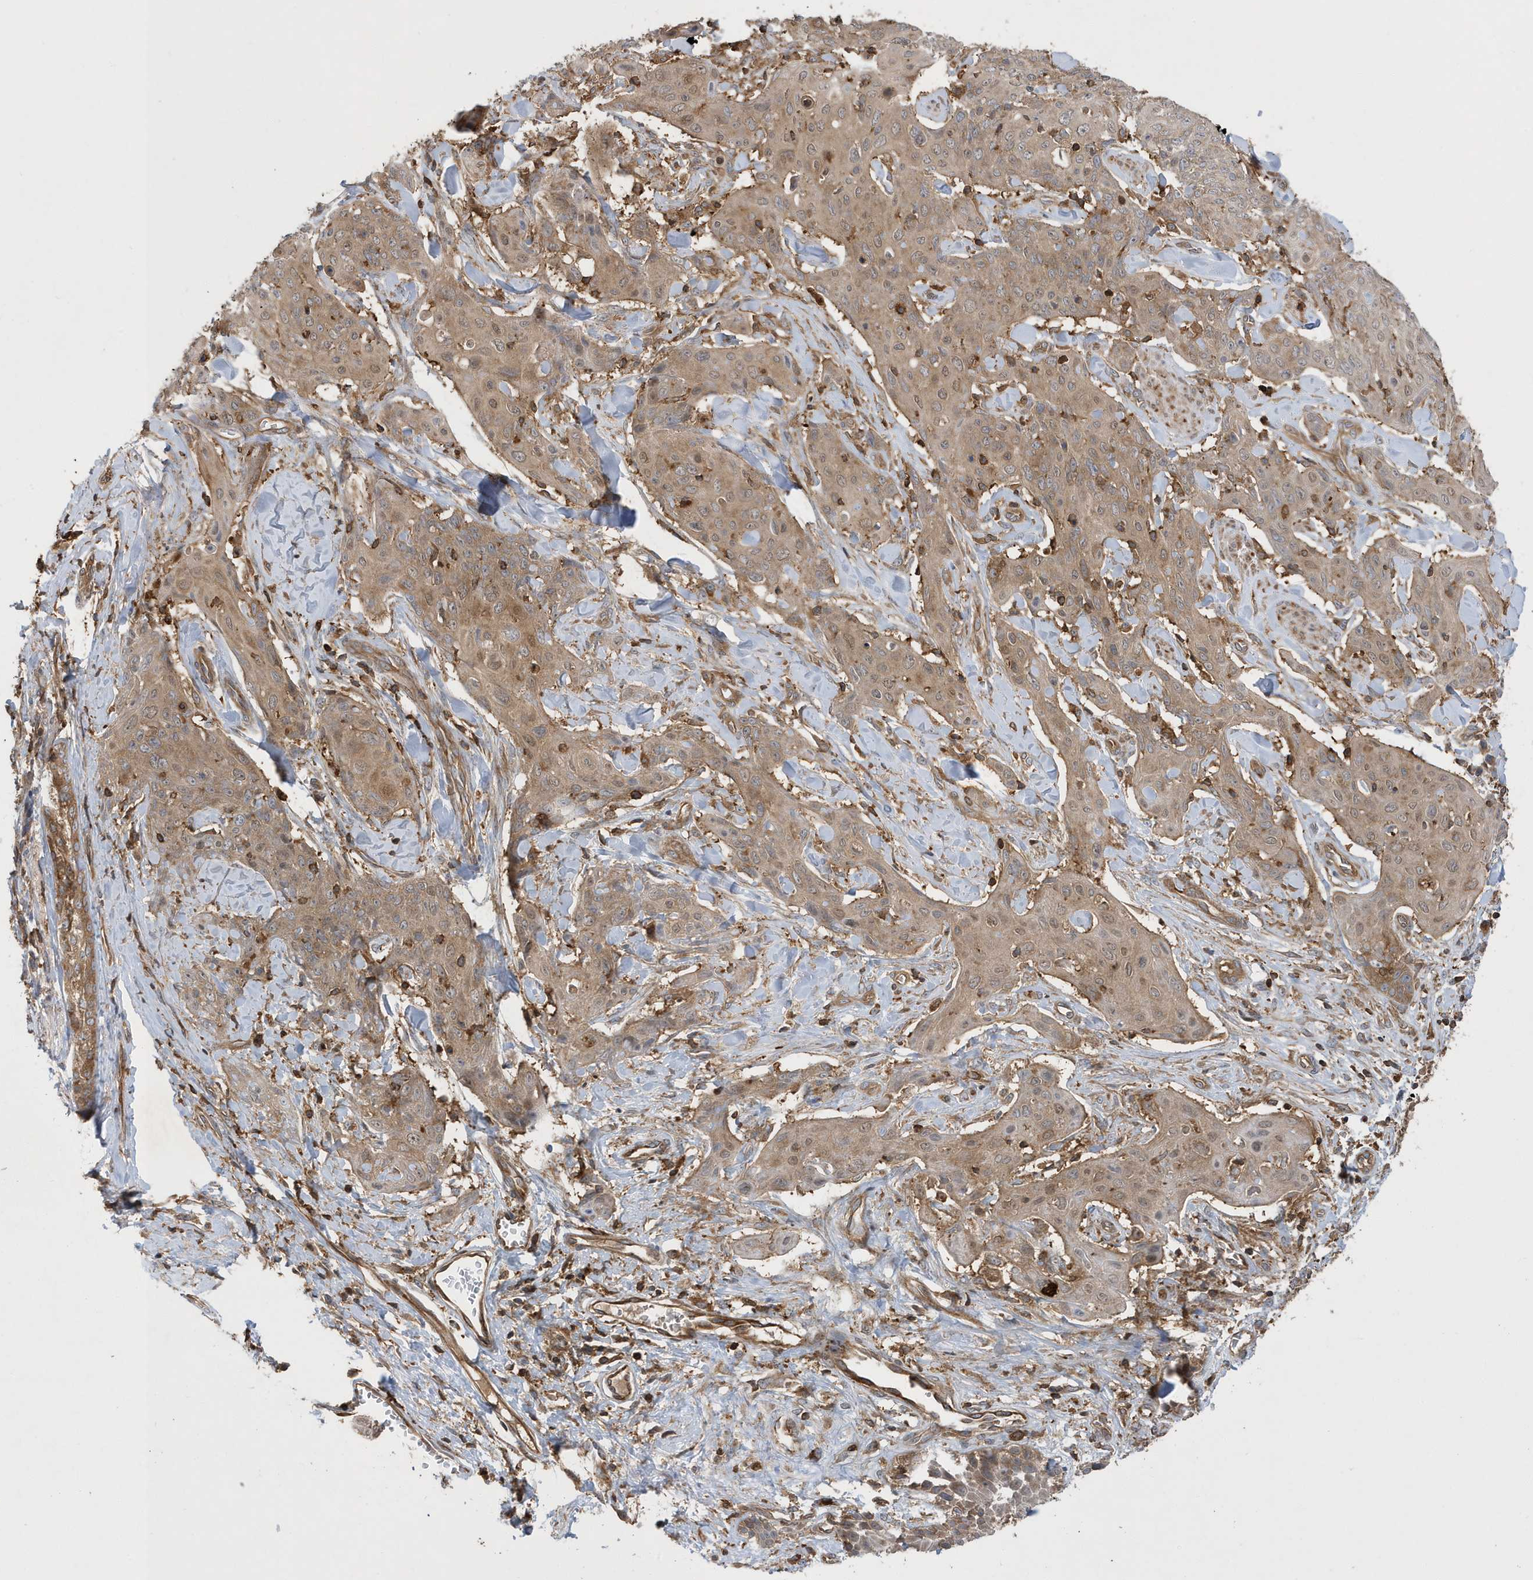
{"staining": {"intensity": "weak", "quantity": ">75%", "location": "cytoplasmic/membranous"}, "tissue": "skin cancer", "cell_type": "Tumor cells", "image_type": "cancer", "snomed": [{"axis": "morphology", "description": "Squamous cell carcinoma, NOS"}, {"axis": "topography", "description": "Skin"}, {"axis": "topography", "description": "Vulva"}], "caption": "This image displays skin cancer stained with immunohistochemistry (IHC) to label a protein in brown. The cytoplasmic/membranous of tumor cells show weak positivity for the protein. Nuclei are counter-stained blue.", "gene": "LAPTM4A", "patient": {"sex": "female", "age": 85}}